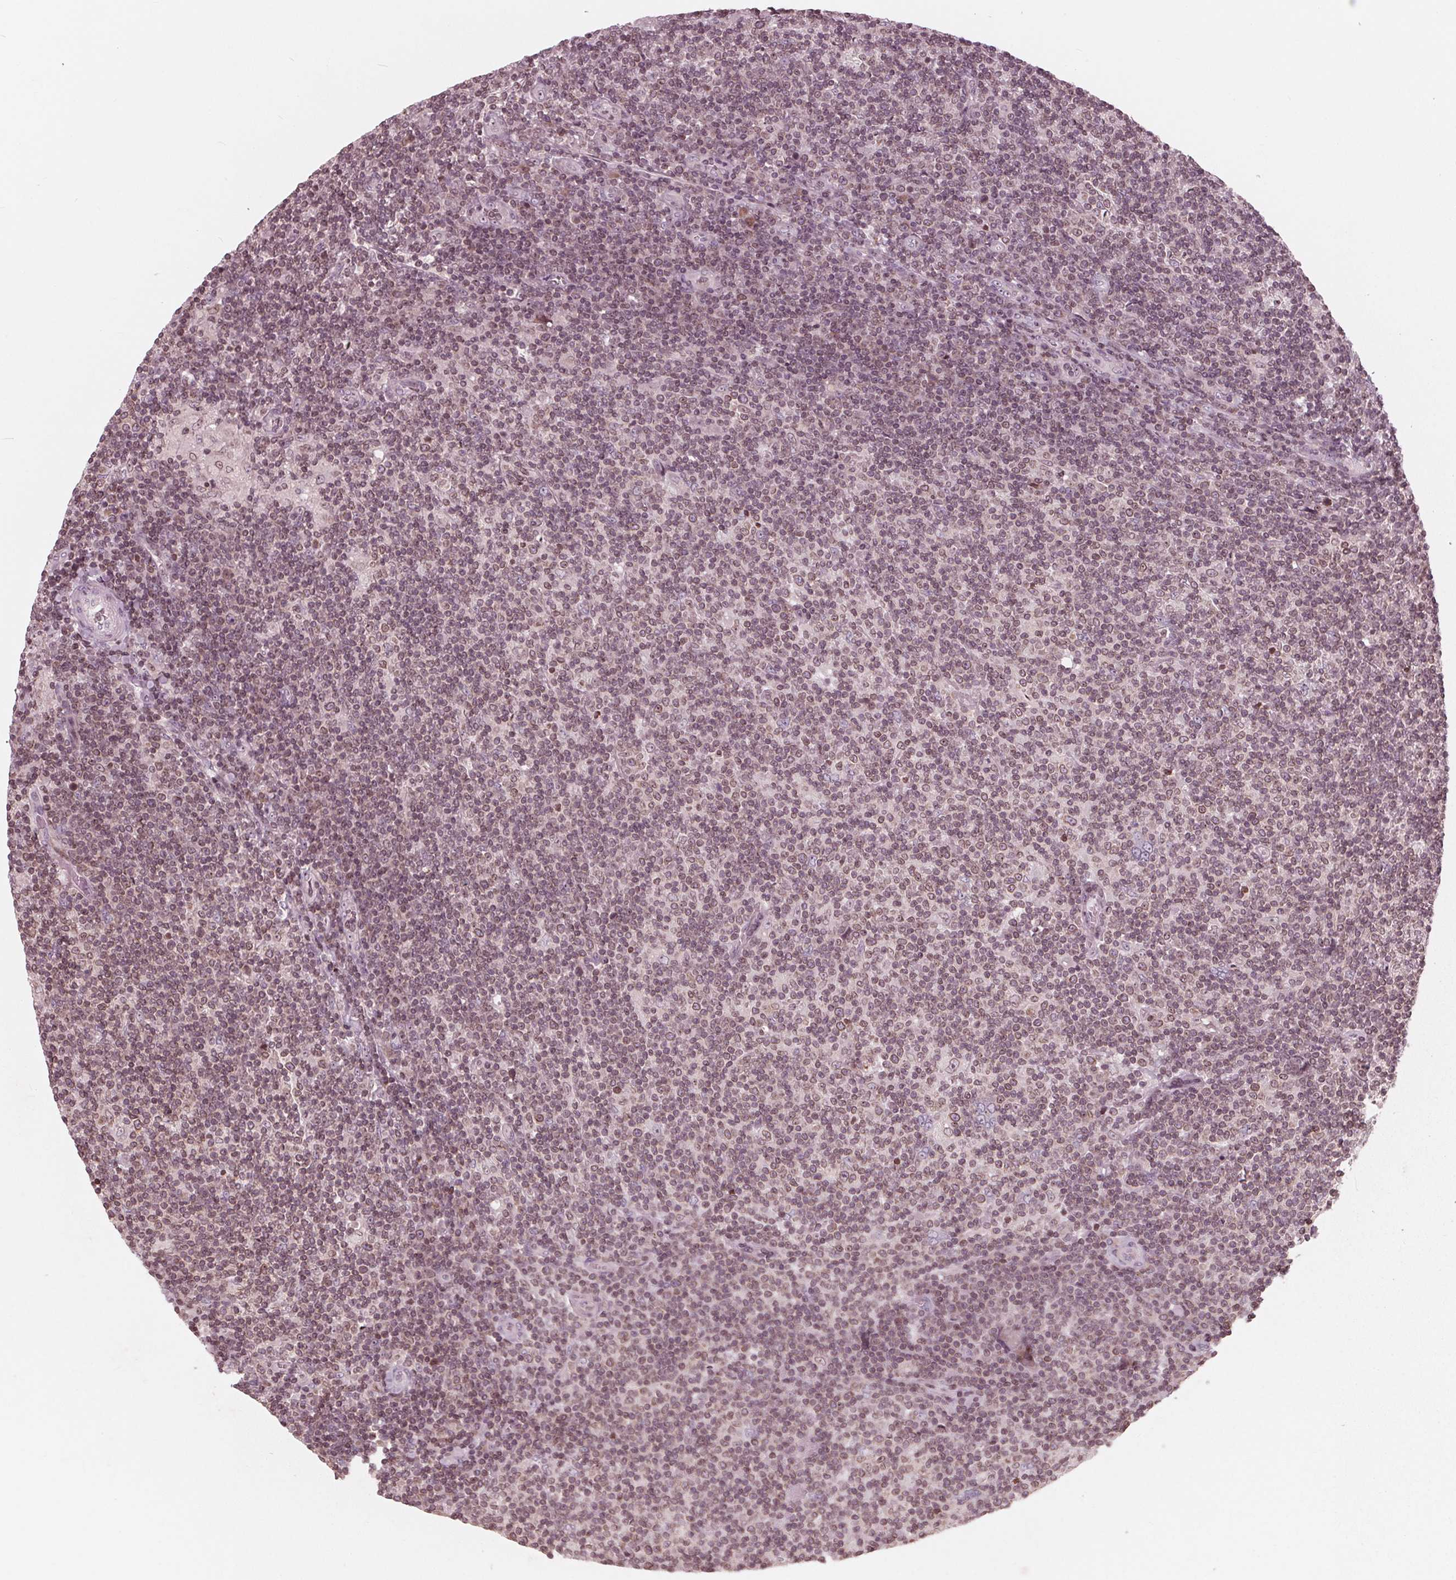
{"staining": {"intensity": "weak", "quantity": ">75%", "location": "cytoplasmic/membranous,nuclear"}, "tissue": "lymphoma", "cell_type": "Tumor cells", "image_type": "cancer", "snomed": [{"axis": "morphology", "description": "Hodgkin's disease, NOS"}, {"axis": "topography", "description": "Lymph node"}], "caption": "This histopathology image reveals IHC staining of human Hodgkin's disease, with low weak cytoplasmic/membranous and nuclear positivity in approximately >75% of tumor cells.", "gene": "NUP210", "patient": {"sex": "male", "age": 40}}